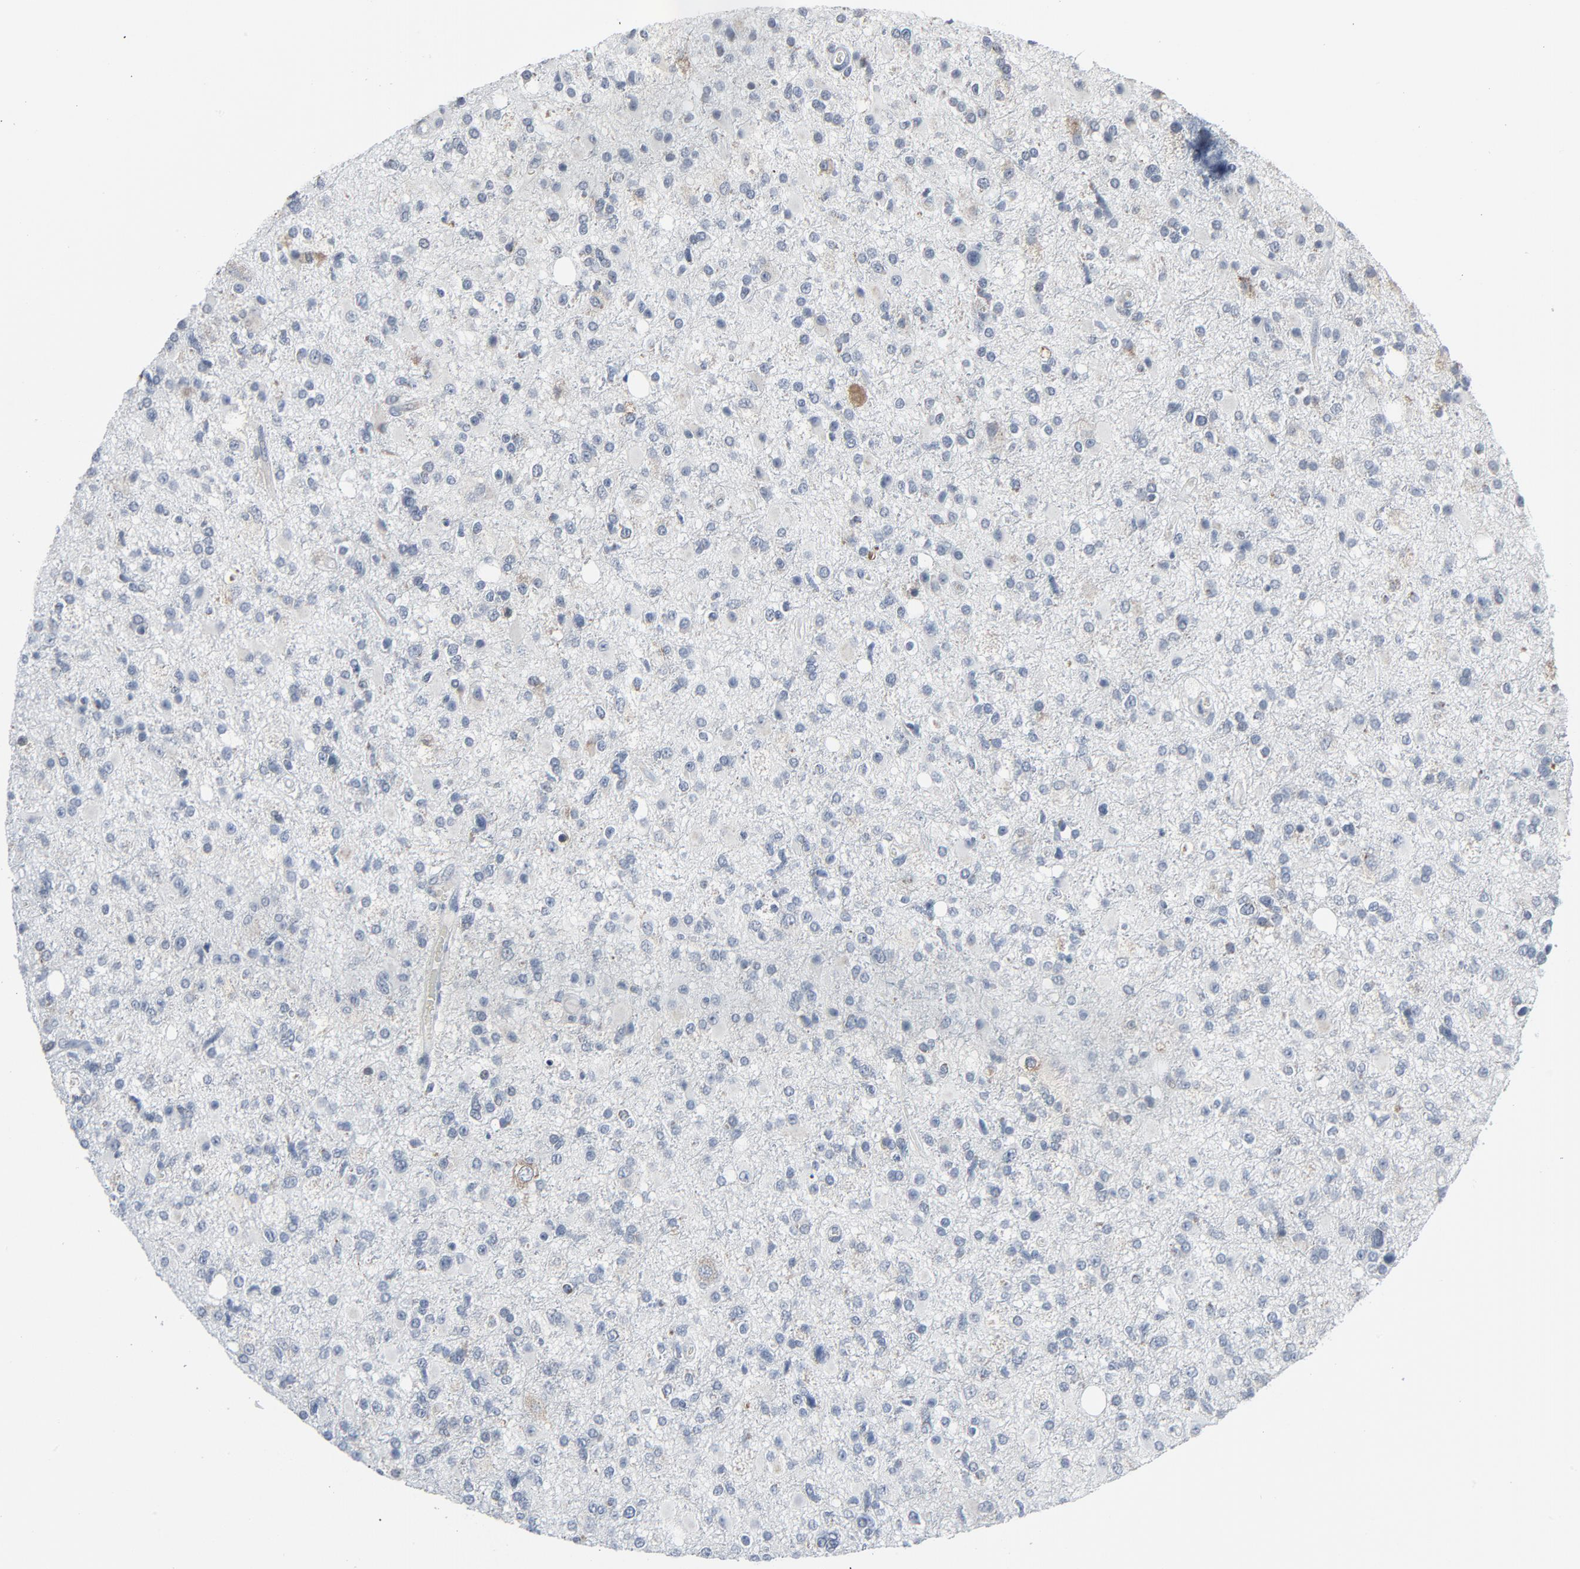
{"staining": {"intensity": "negative", "quantity": "none", "location": "none"}, "tissue": "glioma", "cell_type": "Tumor cells", "image_type": "cancer", "snomed": [{"axis": "morphology", "description": "Glioma, malignant, High grade"}, {"axis": "topography", "description": "Brain"}], "caption": "A histopathology image of human high-grade glioma (malignant) is negative for staining in tumor cells.", "gene": "GPX2", "patient": {"sex": "male", "age": 33}}